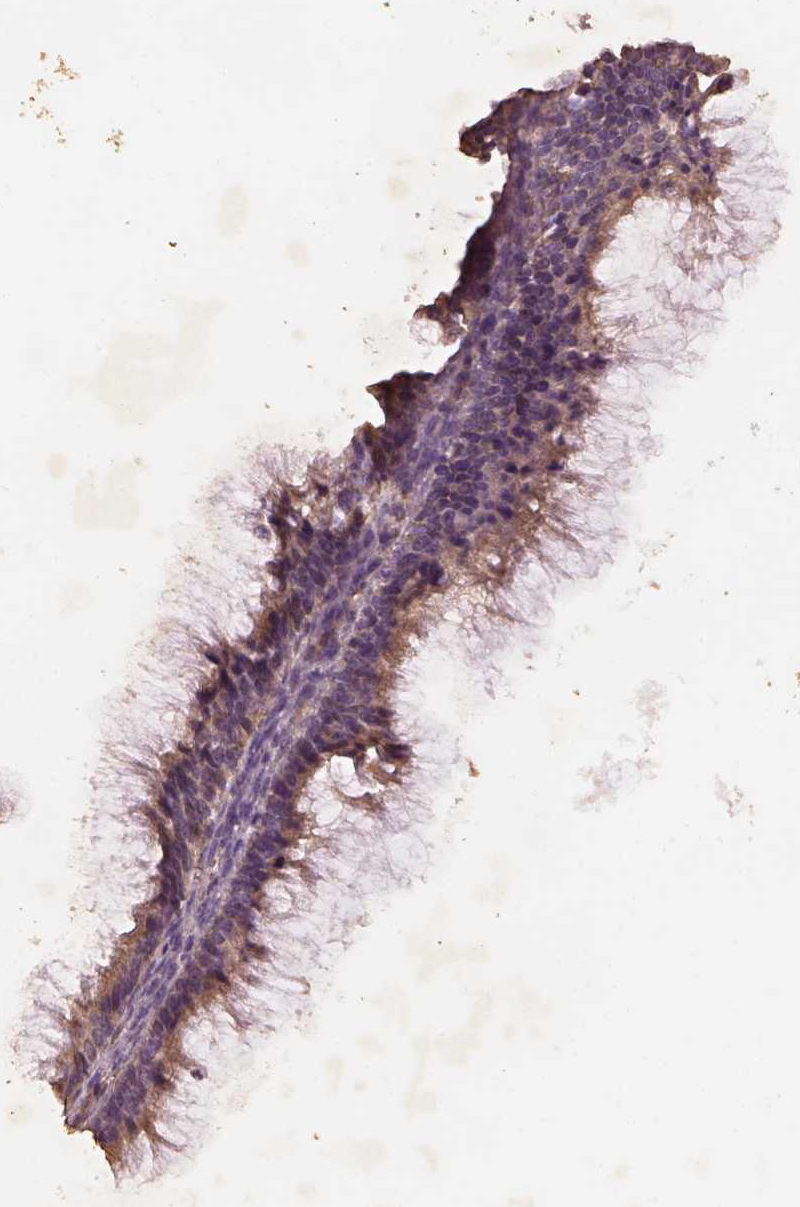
{"staining": {"intensity": "moderate", "quantity": ">75%", "location": "cytoplasmic/membranous"}, "tissue": "ovarian cancer", "cell_type": "Tumor cells", "image_type": "cancer", "snomed": [{"axis": "morphology", "description": "Cystadenocarcinoma, mucinous, NOS"}, {"axis": "topography", "description": "Ovary"}], "caption": "Immunohistochemistry (IHC) micrograph of neoplastic tissue: ovarian mucinous cystadenocarcinoma stained using immunohistochemistry reveals medium levels of moderate protein expression localized specifically in the cytoplasmic/membranous of tumor cells, appearing as a cytoplasmic/membranous brown color.", "gene": "AP2B1", "patient": {"sex": "female", "age": 38}}